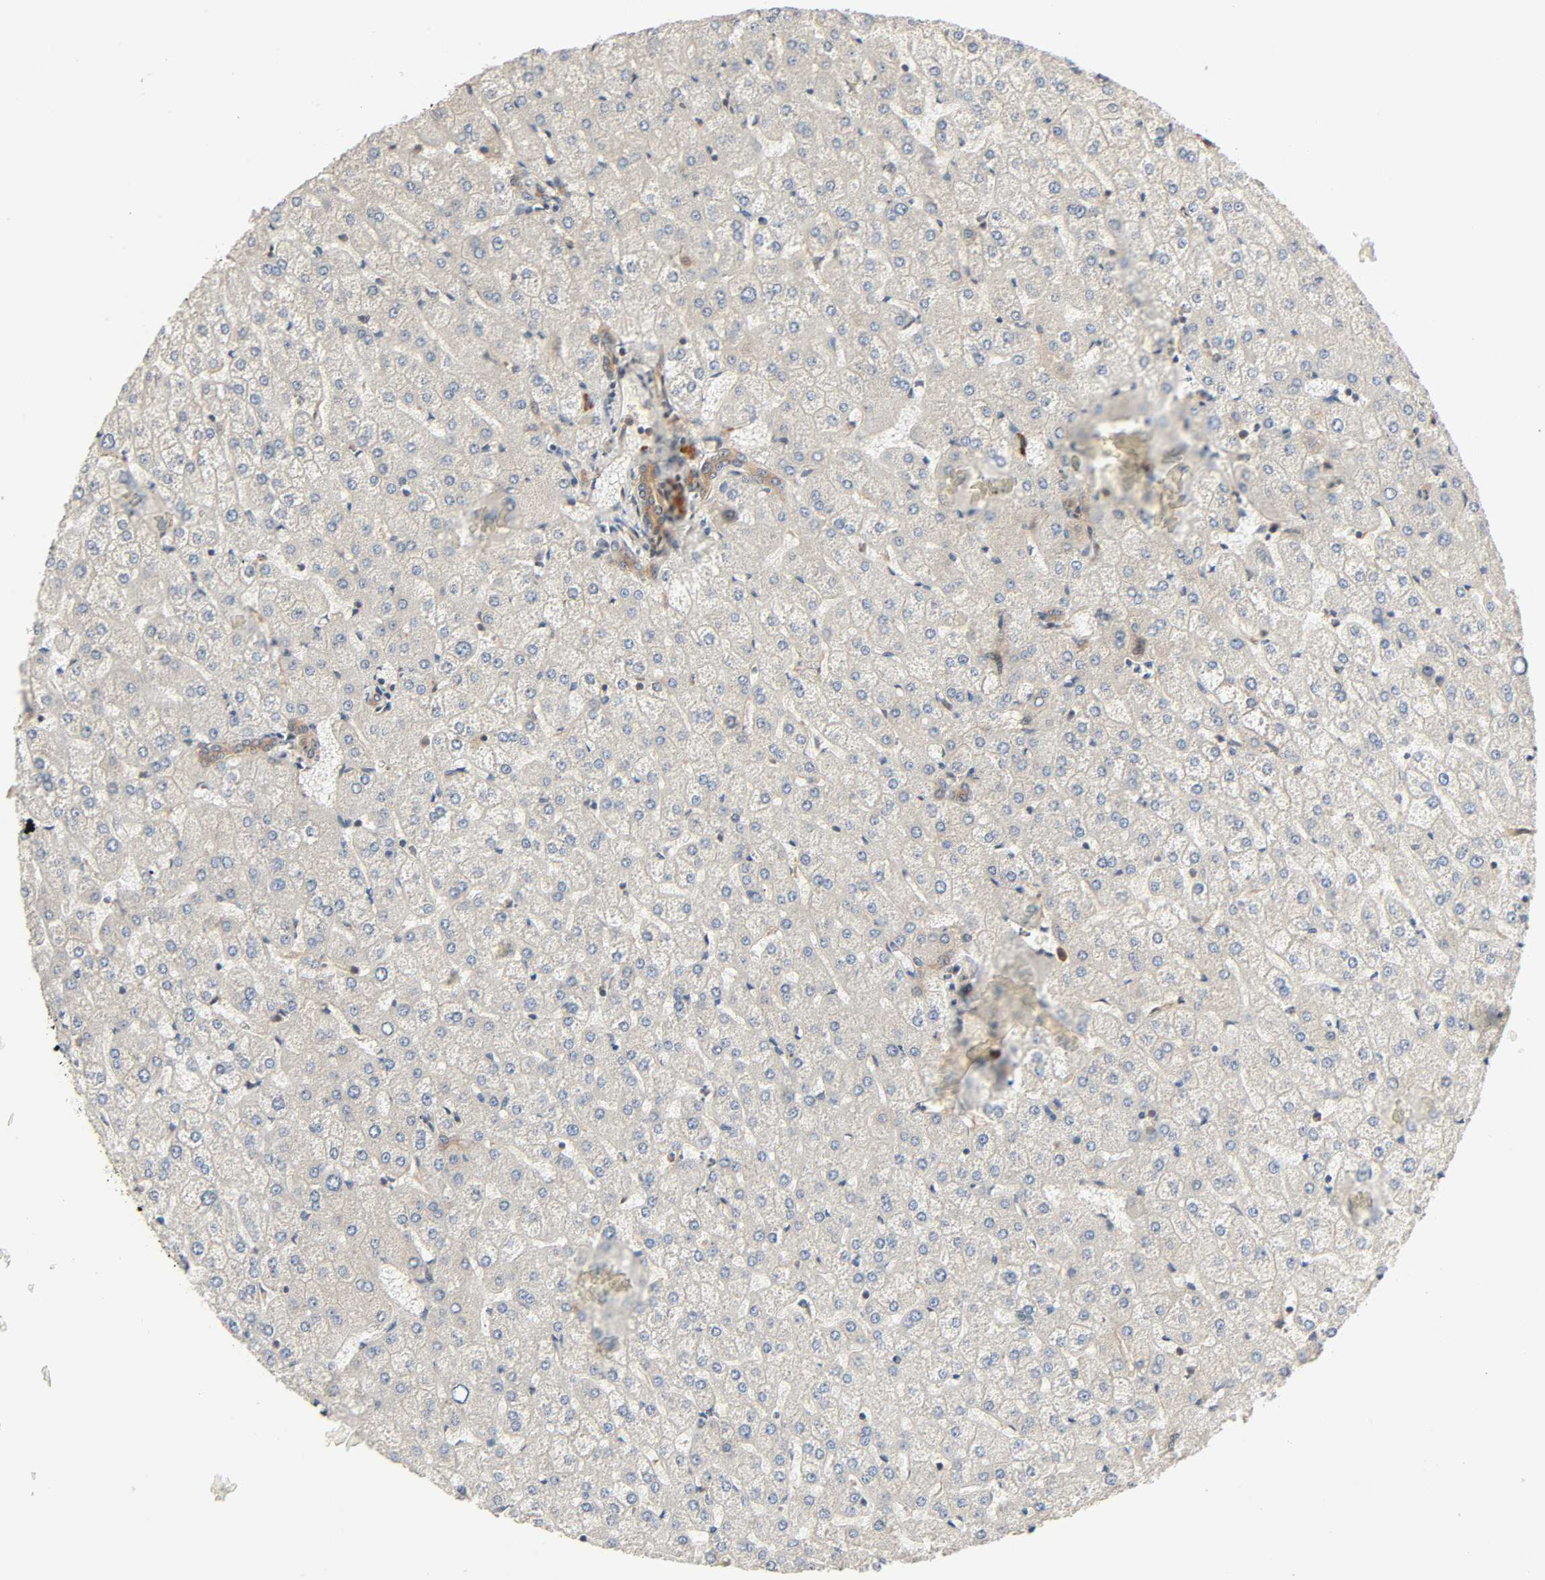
{"staining": {"intensity": "weak", "quantity": ">75%", "location": "cytoplasmic/membranous"}, "tissue": "liver", "cell_type": "Cholangiocytes", "image_type": "normal", "snomed": [{"axis": "morphology", "description": "Normal tissue, NOS"}, {"axis": "topography", "description": "Liver"}], "caption": "Cholangiocytes demonstrate low levels of weak cytoplasmic/membranous expression in approximately >75% of cells in benign human liver.", "gene": "PPP2R1B", "patient": {"sex": "female", "age": 32}}